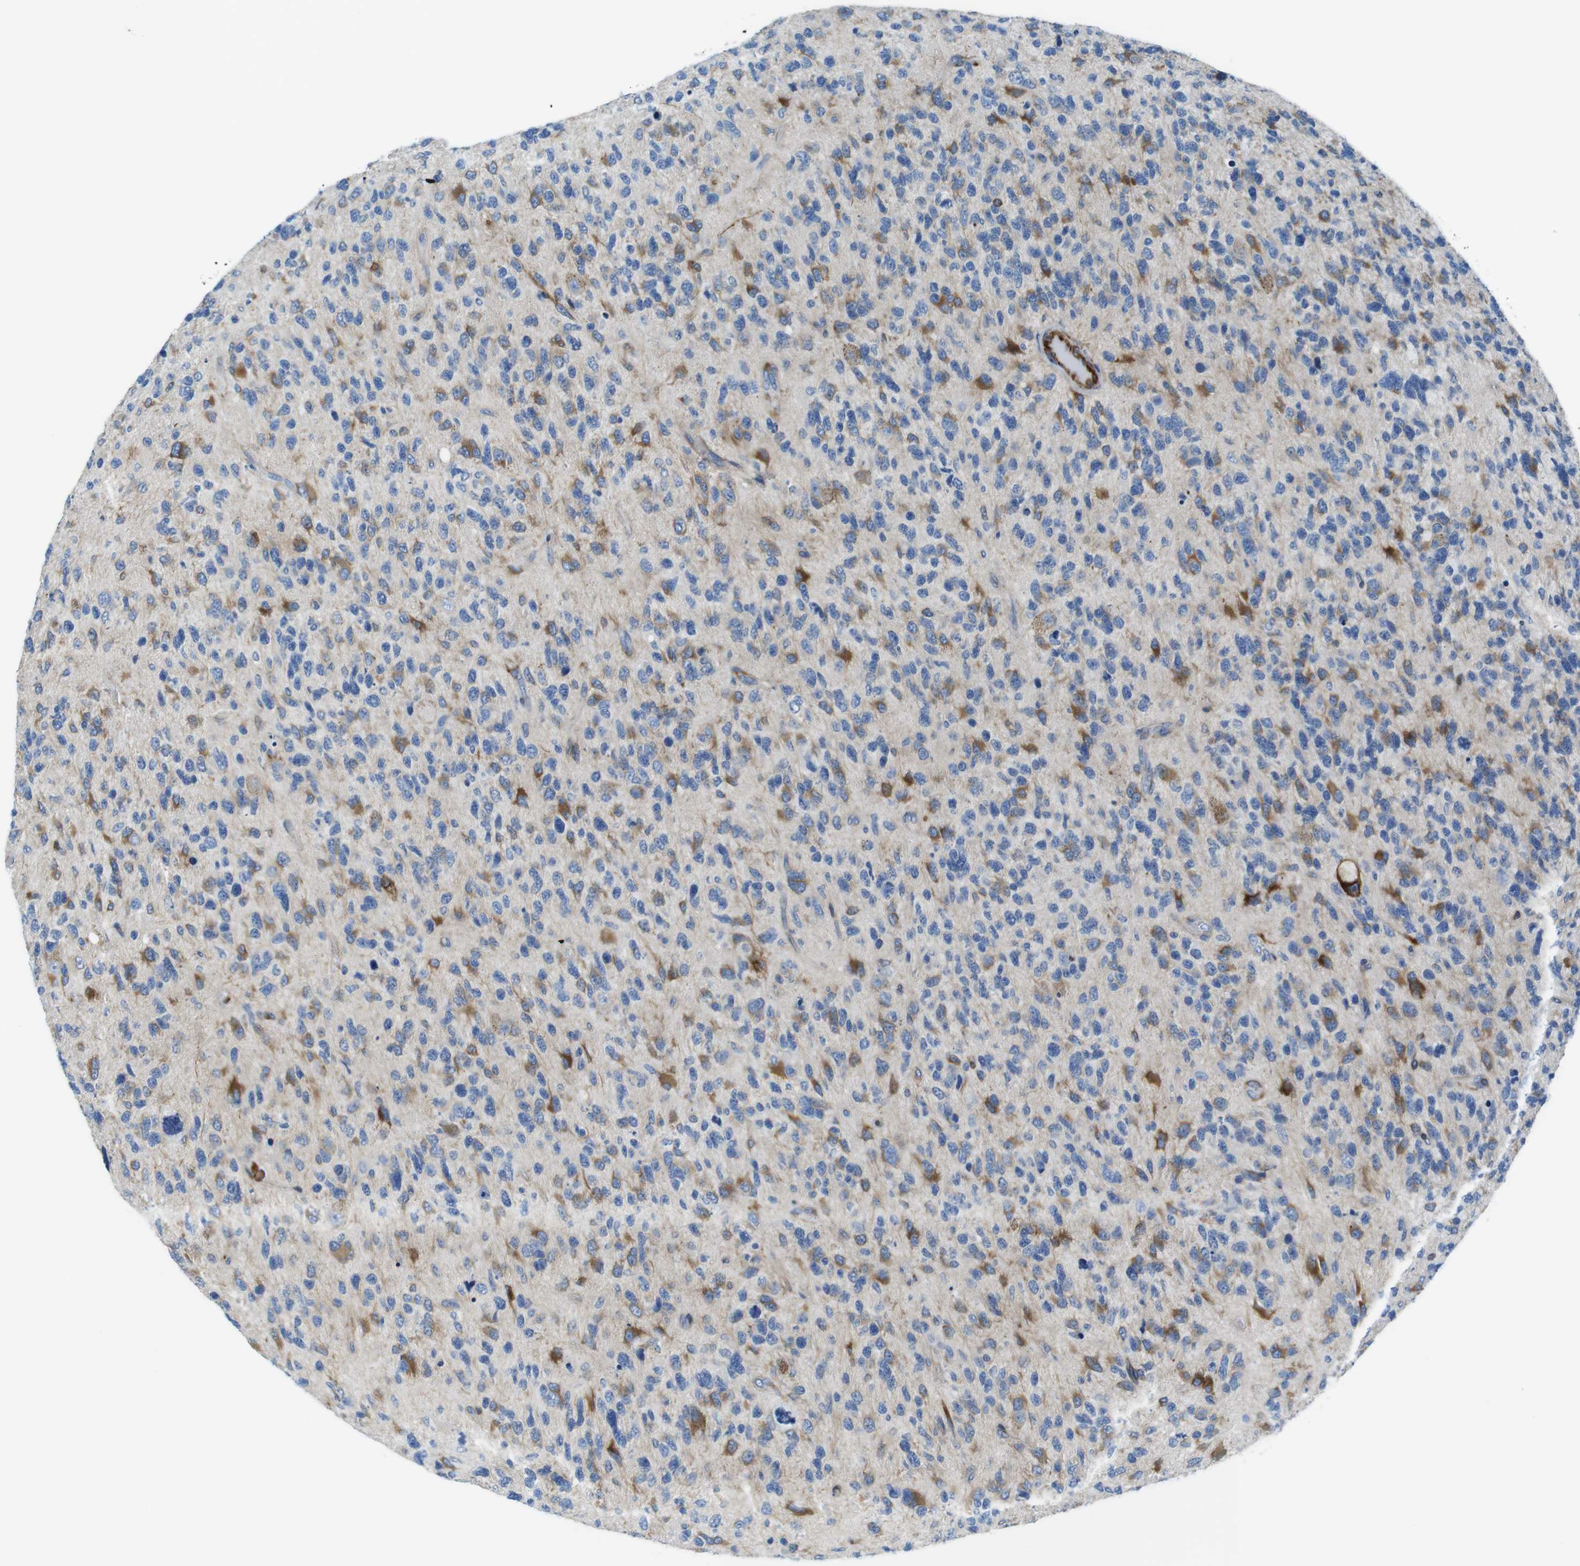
{"staining": {"intensity": "moderate", "quantity": "25%-75%", "location": "cytoplasmic/membranous"}, "tissue": "glioma", "cell_type": "Tumor cells", "image_type": "cancer", "snomed": [{"axis": "morphology", "description": "Glioma, malignant, High grade"}, {"axis": "topography", "description": "Brain"}], "caption": "Immunohistochemistry photomicrograph of malignant glioma (high-grade) stained for a protein (brown), which displays medium levels of moderate cytoplasmic/membranous staining in about 25%-75% of tumor cells.", "gene": "EMP2", "patient": {"sex": "female", "age": 58}}